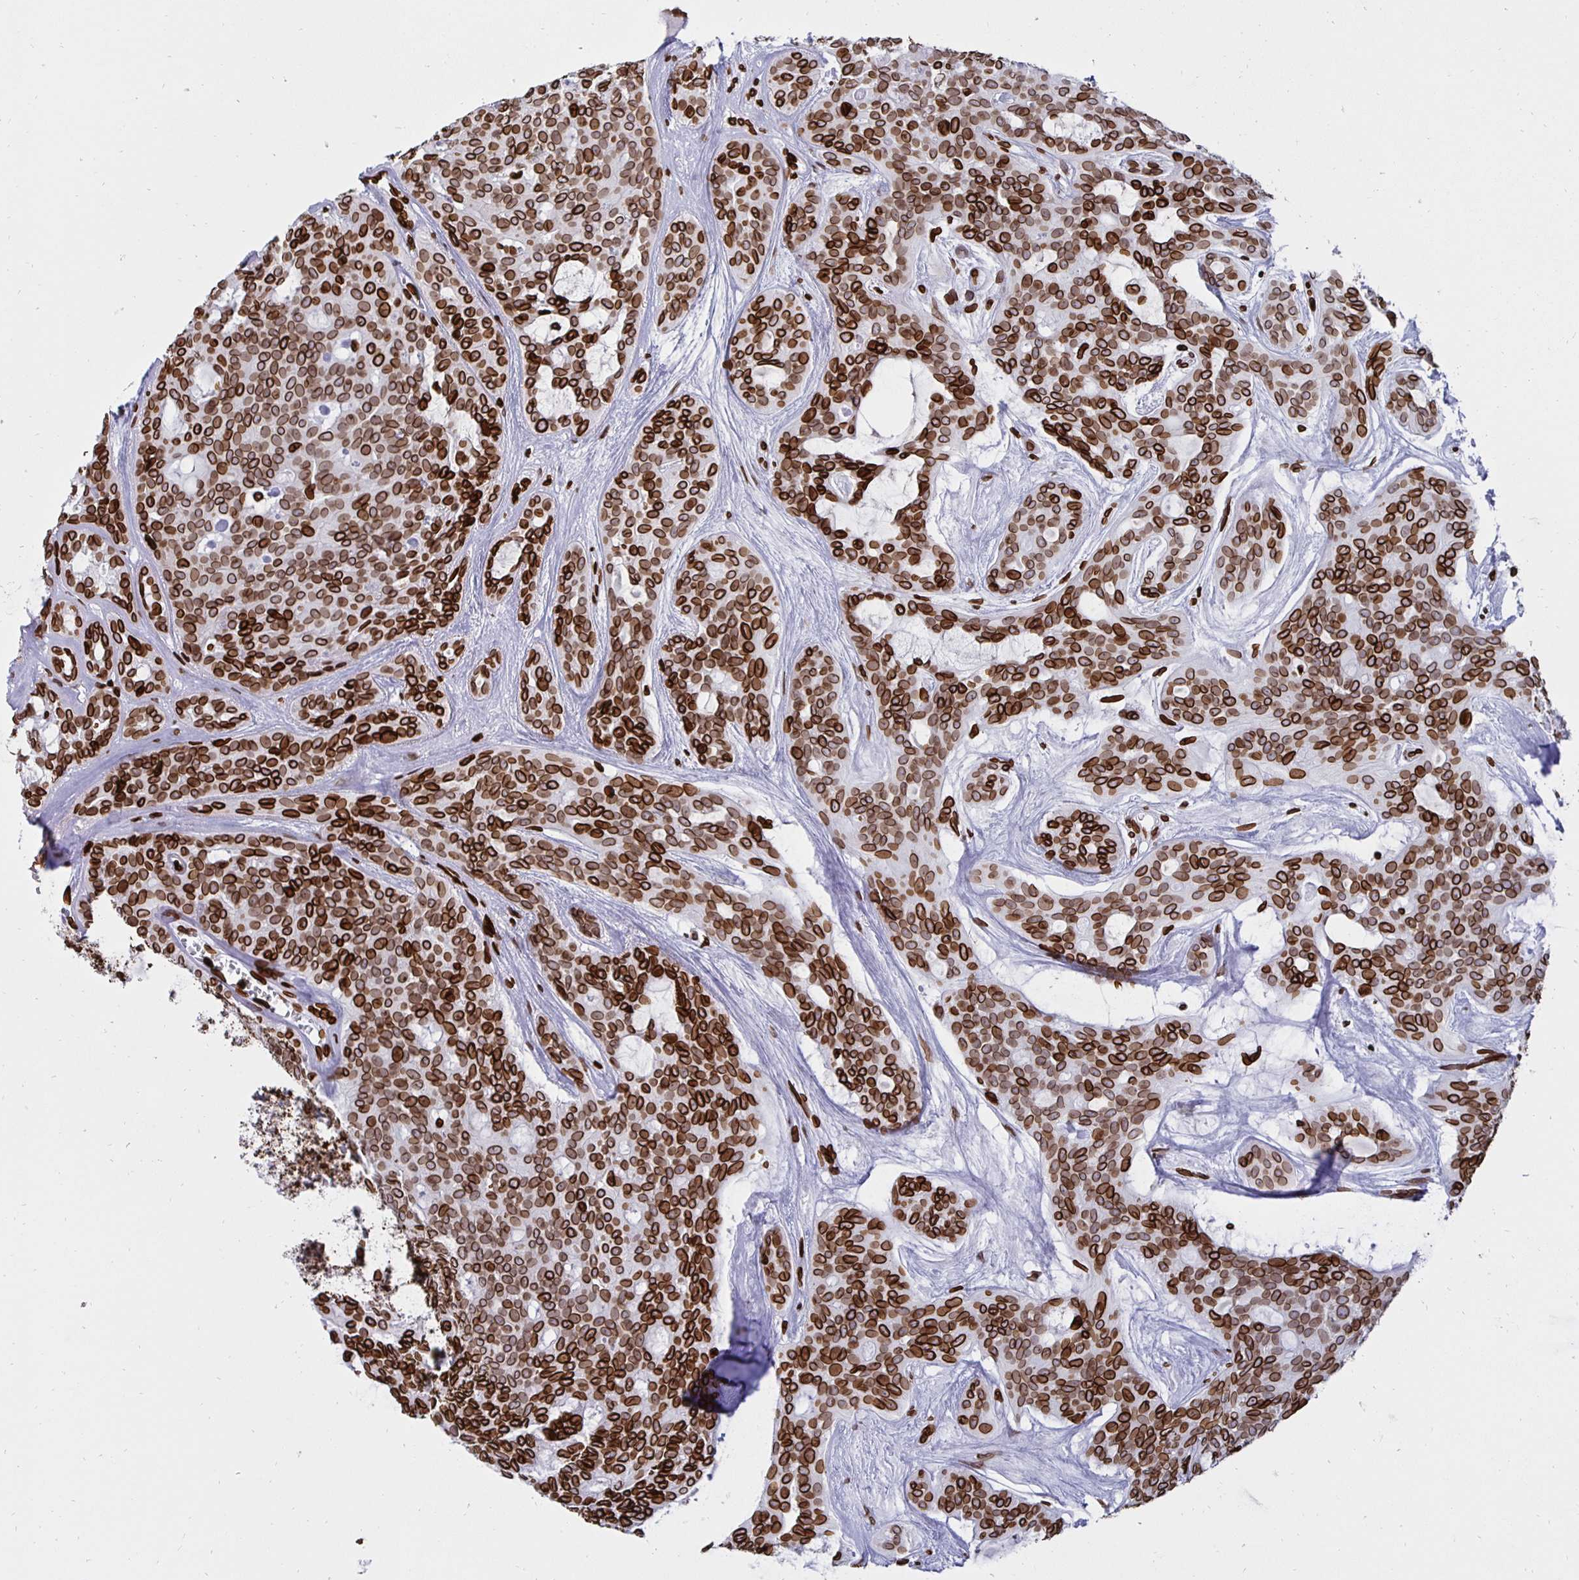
{"staining": {"intensity": "strong", "quantity": ">75%", "location": "cytoplasmic/membranous,nuclear"}, "tissue": "head and neck cancer", "cell_type": "Tumor cells", "image_type": "cancer", "snomed": [{"axis": "morphology", "description": "Adenocarcinoma, NOS"}, {"axis": "topography", "description": "Head-Neck"}], "caption": "Protein staining of adenocarcinoma (head and neck) tissue exhibits strong cytoplasmic/membranous and nuclear positivity in about >75% of tumor cells. (IHC, brightfield microscopy, high magnification).", "gene": "LMNB1", "patient": {"sex": "male", "age": 66}}